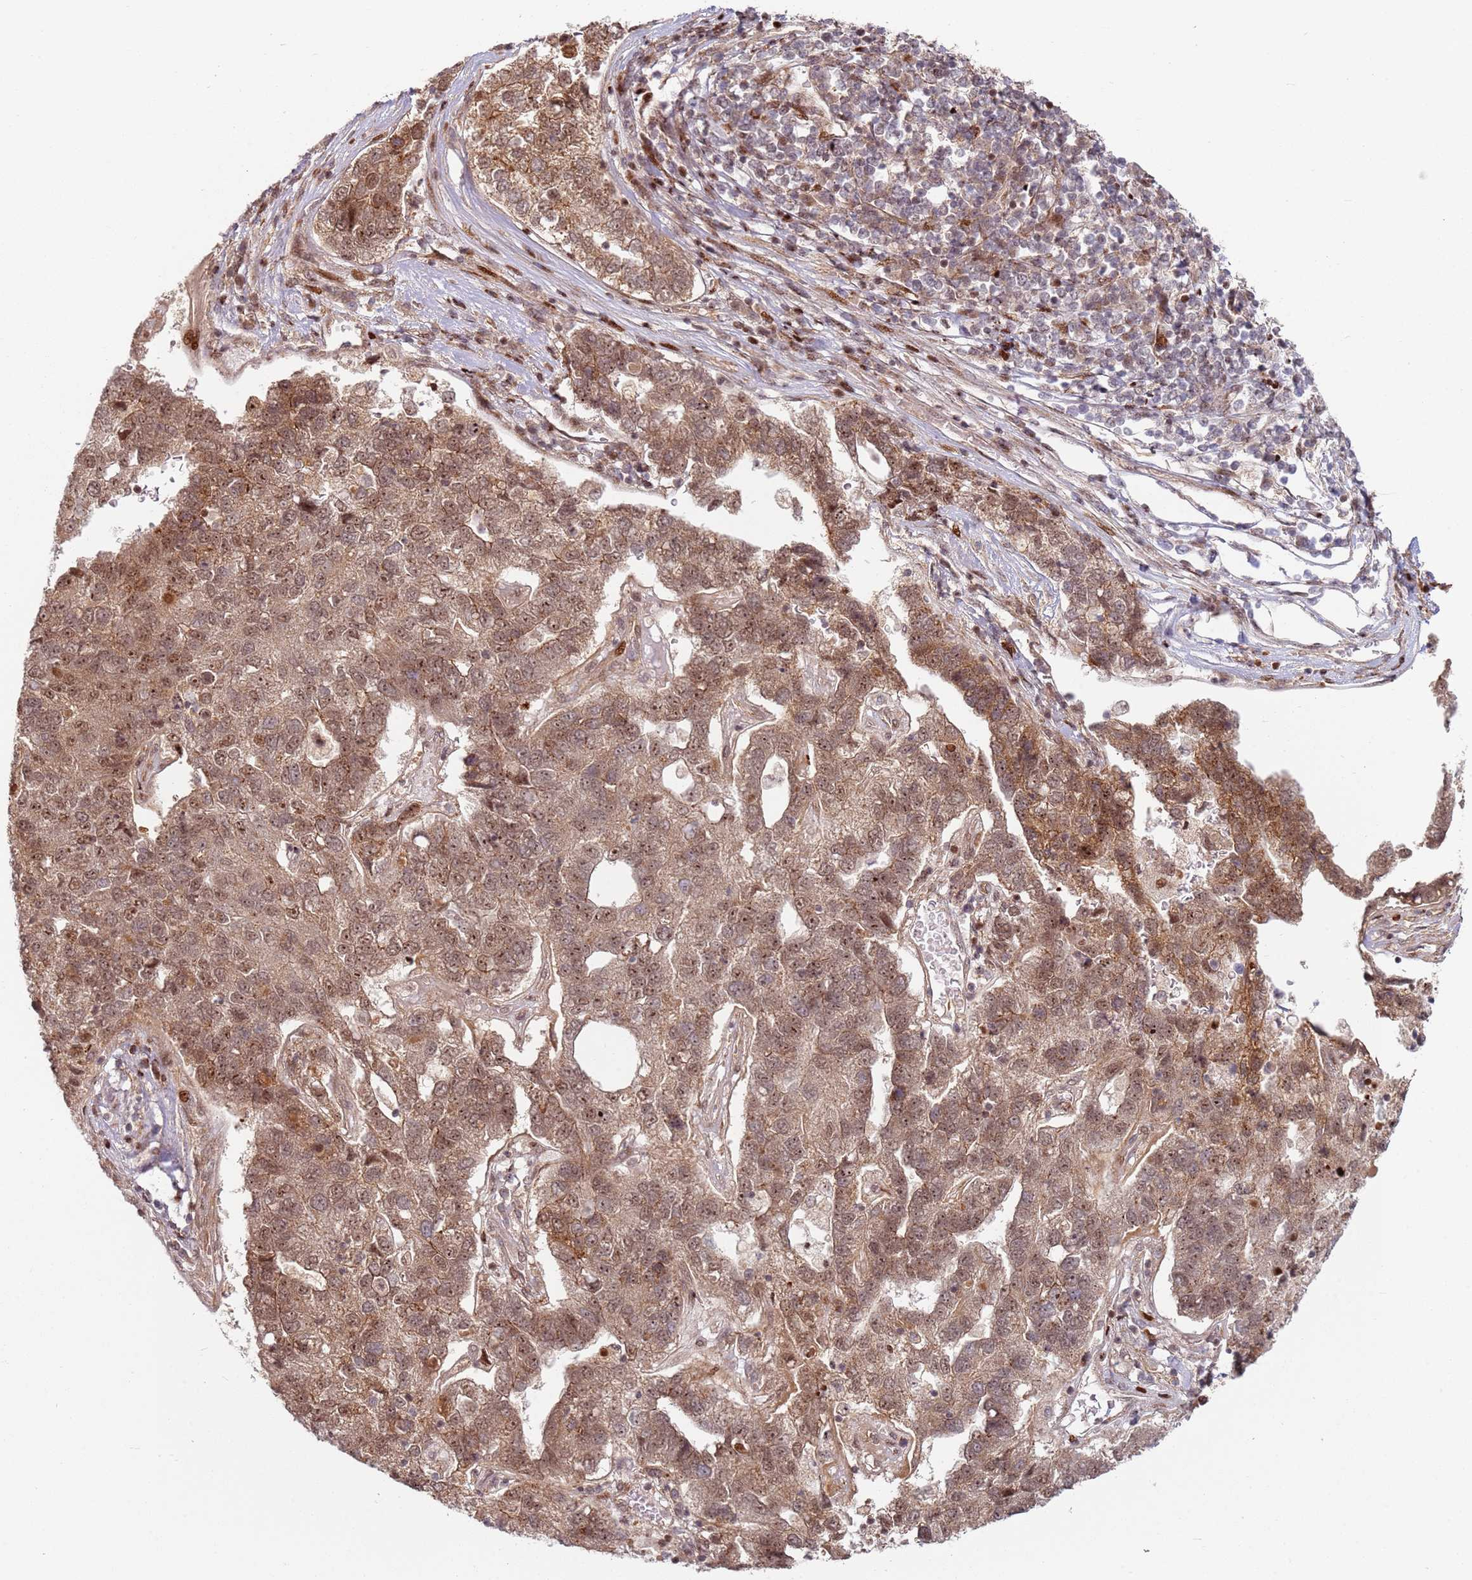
{"staining": {"intensity": "moderate", "quantity": ">75%", "location": "nuclear"}, "tissue": "pancreatic cancer", "cell_type": "Tumor cells", "image_type": "cancer", "snomed": [{"axis": "morphology", "description": "Adenocarcinoma, NOS"}, {"axis": "topography", "description": "Pancreas"}], "caption": "Human adenocarcinoma (pancreatic) stained with a protein marker demonstrates moderate staining in tumor cells.", "gene": "TMEM233", "patient": {"sex": "female", "age": 61}}